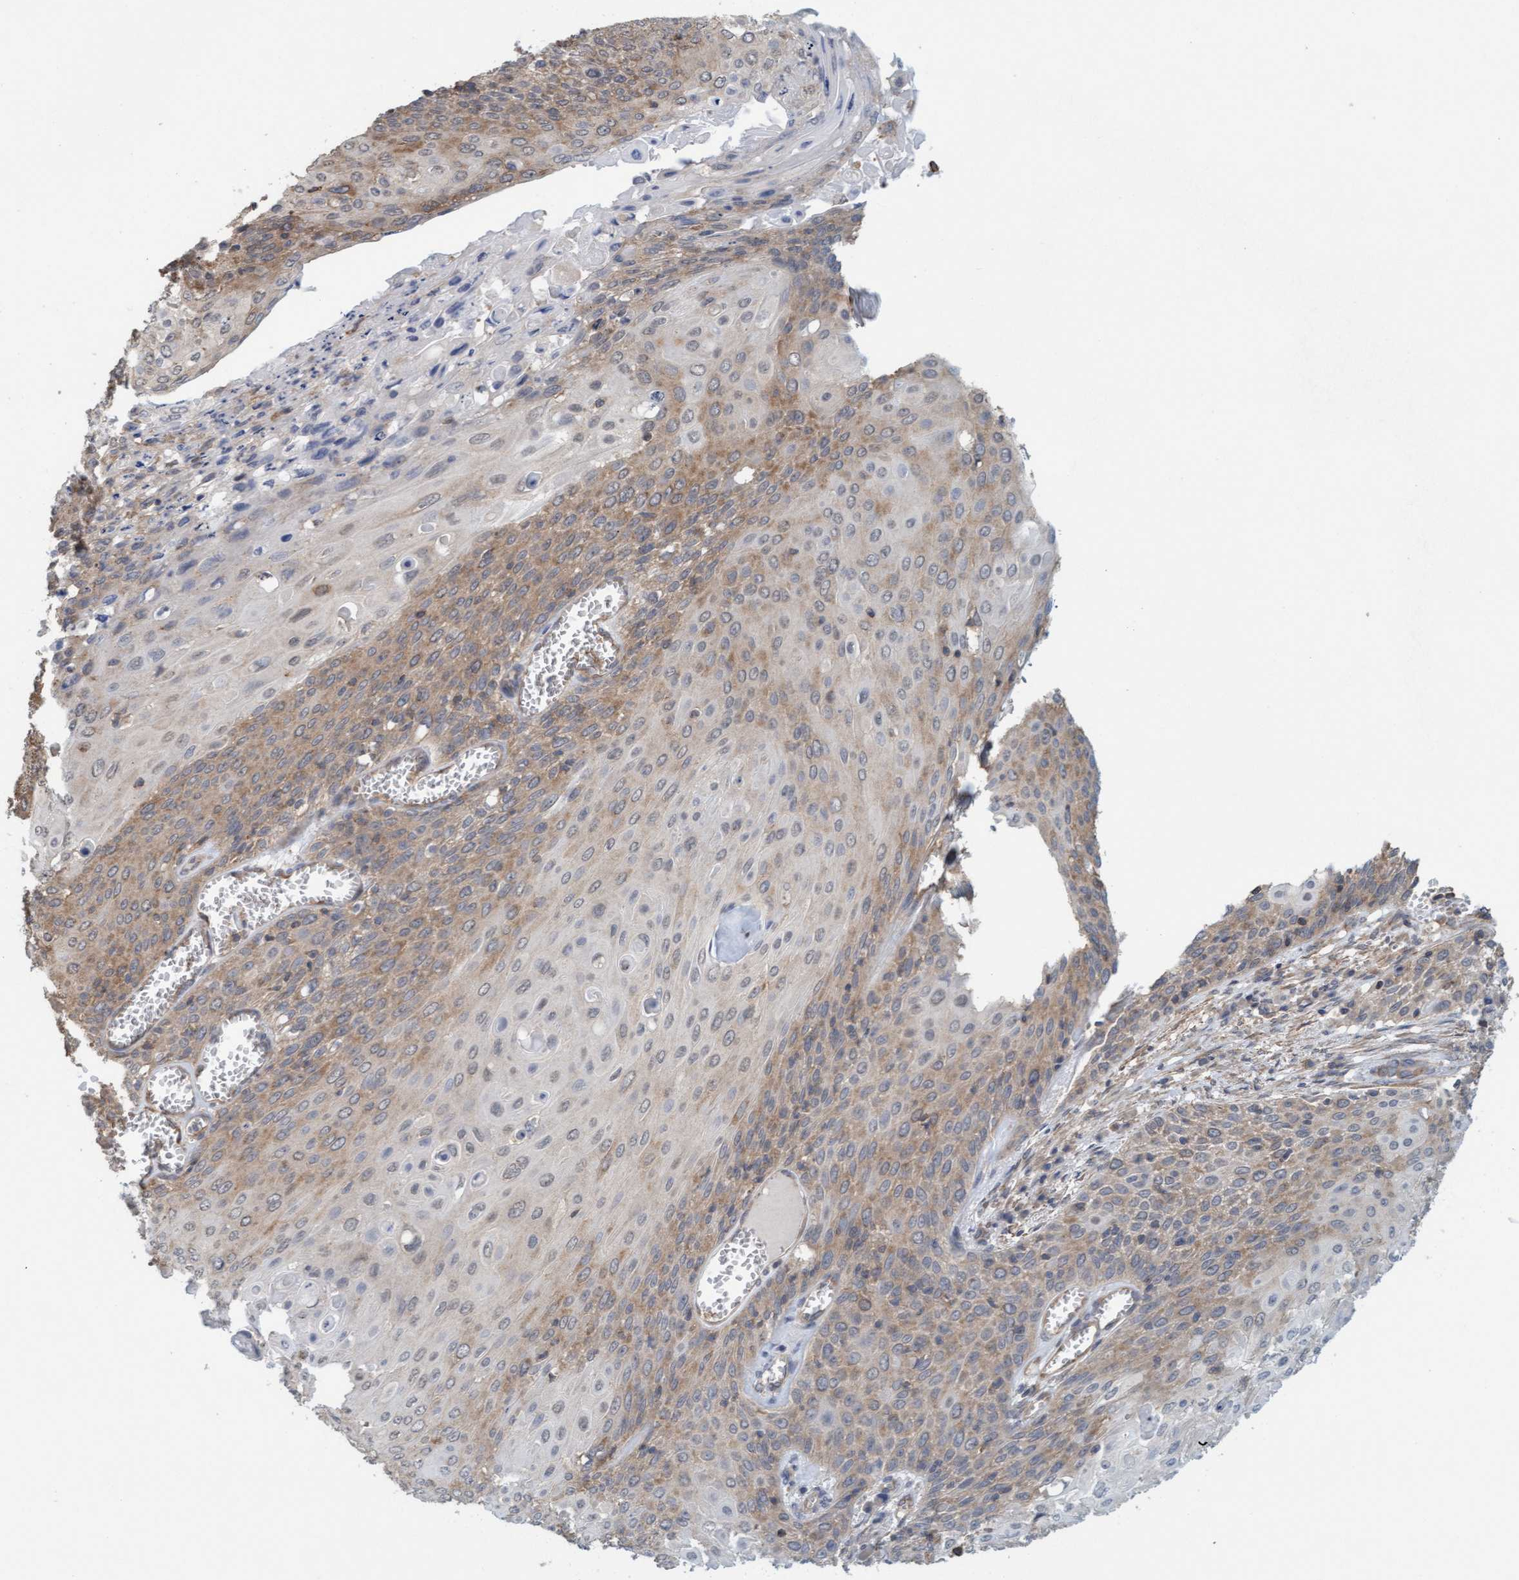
{"staining": {"intensity": "moderate", "quantity": ">75%", "location": "cytoplasmic/membranous"}, "tissue": "cervical cancer", "cell_type": "Tumor cells", "image_type": "cancer", "snomed": [{"axis": "morphology", "description": "Squamous cell carcinoma, NOS"}, {"axis": "topography", "description": "Cervix"}], "caption": "An IHC micrograph of neoplastic tissue is shown. Protein staining in brown highlights moderate cytoplasmic/membranous positivity in cervical cancer (squamous cell carcinoma) within tumor cells.", "gene": "FXR2", "patient": {"sex": "female", "age": 39}}